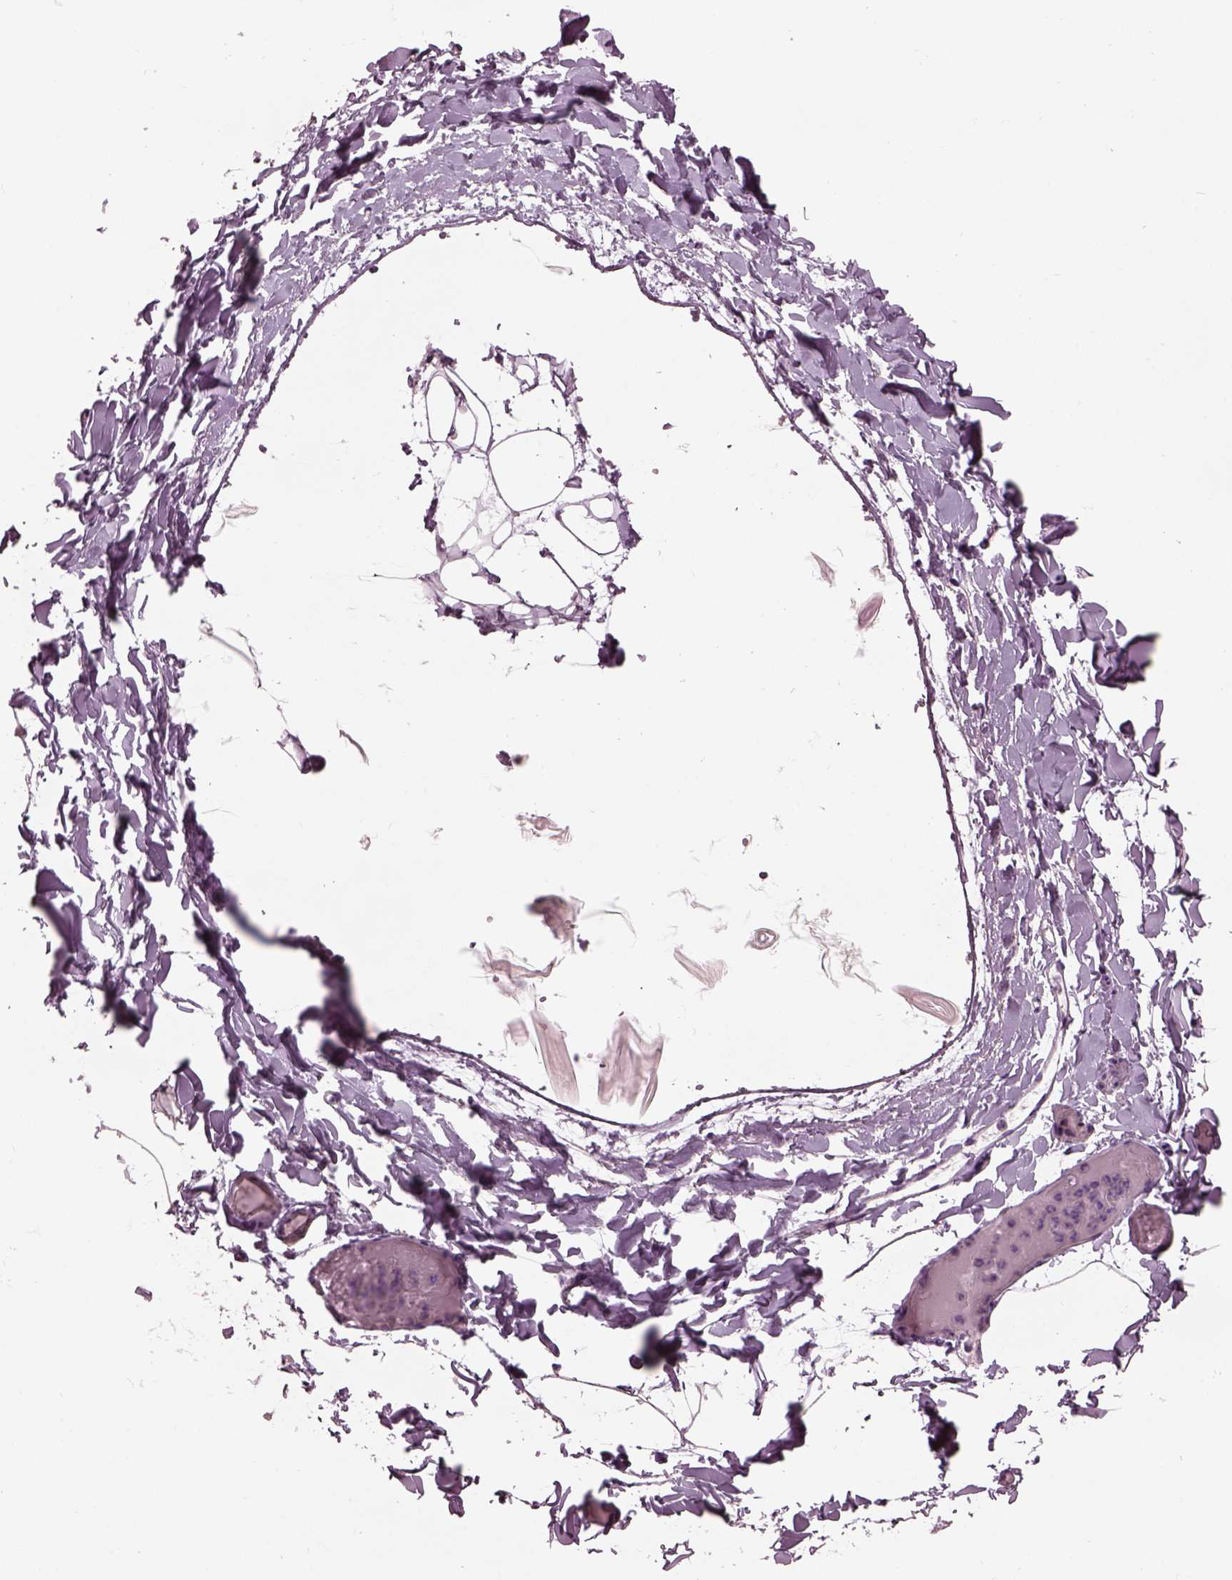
{"staining": {"intensity": "negative", "quantity": "none", "location": "none"}, "tissue": "adipose tissue", "cell_type": "Adipocytes", "image_type": "normal", "snomed": [{"axis": "morphology", "description": "Normal tissue, NOS"}, {"axis": "topography", "description": "Gallbladder"}, {"axis": "topography", "description": "Peripheral nerve tissue"}], "caption": "The photomicrograph demonstrates no significant expression in adipocytes of adipose tissue.", "gene": "CLCN4", "patient": {"sex": "female", "age": 45}}